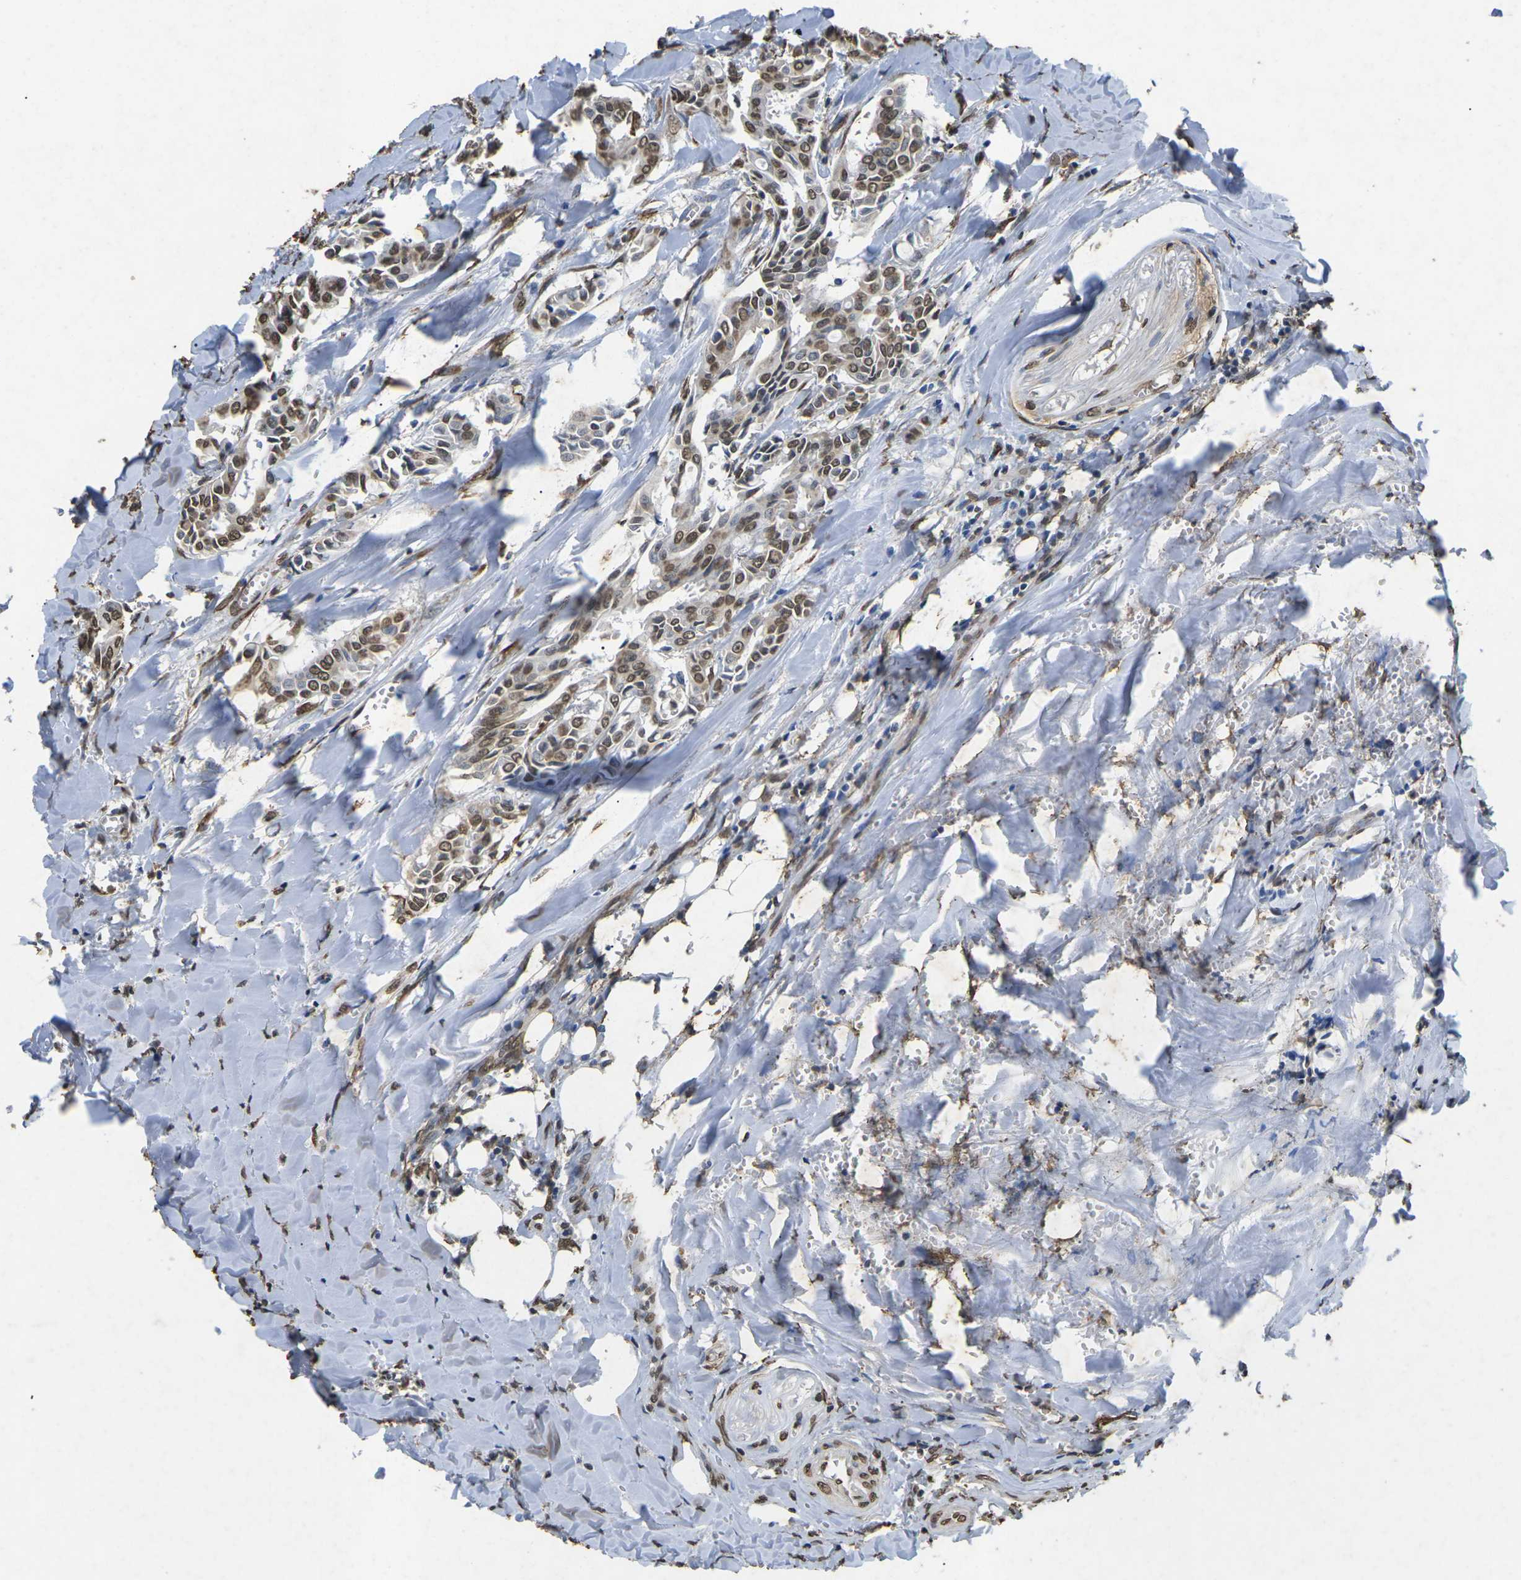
{"staining": {"intensity": "moderate", "quantity": ">75%", "location": "nuclear"}, "tissue": "head and neck cancer", "cell_type": "Tumor cells", "image_type": "cancer", "snomed": [{"axis": "morphology", "description": "Adenocarcinoma, NOS"}, {"axis": "topography", "description": "Salivary gland"}, {"axis": "topography", "description": "Head-Neck"}], "caption": "This is an image of immunohistochemistry (IHC) staining of head and neck cancer, which shows moderate staining in the nuclear of tumor cells.", "gene": "SCNN1B", "patient": {"sex": "female", "age": 59}}